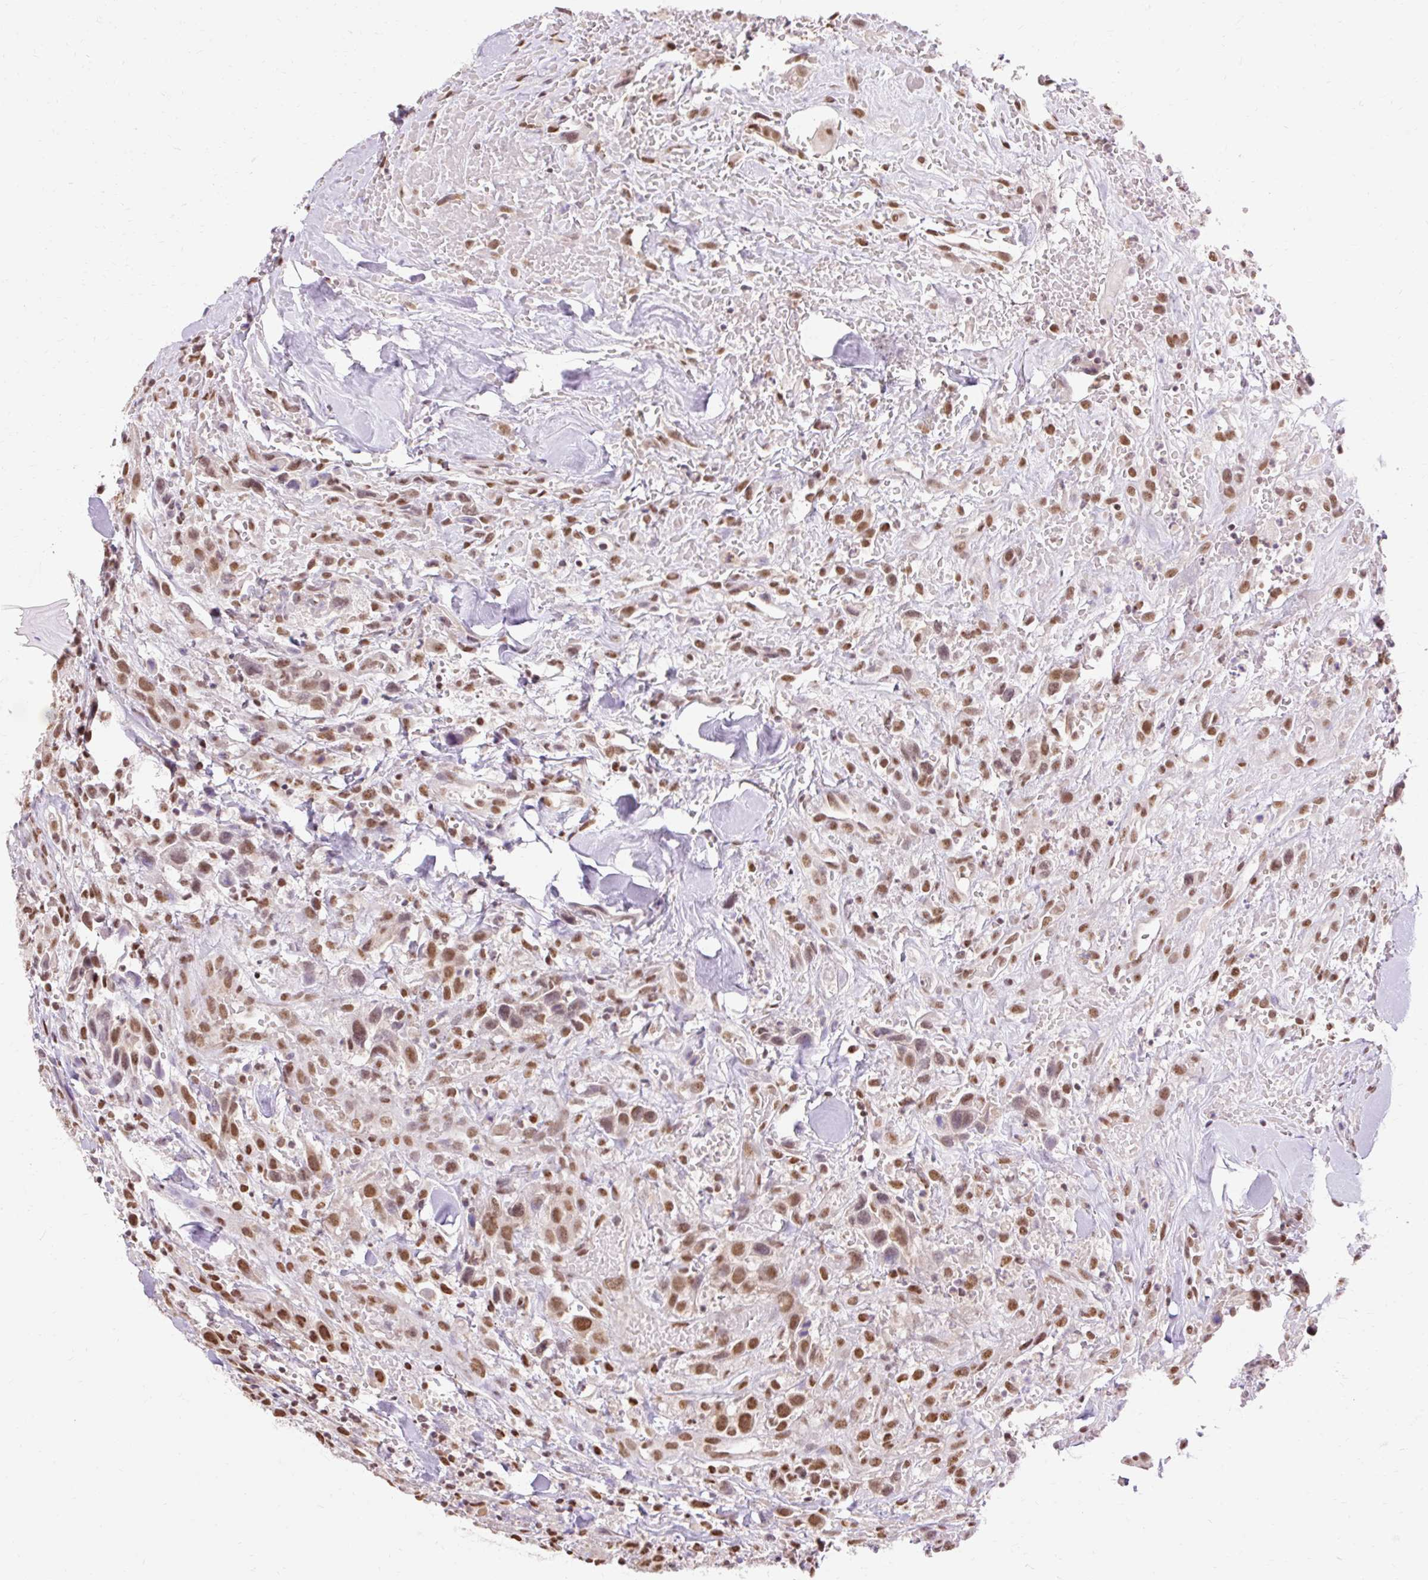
{"staining": {"intensity": "moderate", "quantity": ">75%", "location": "nuclear"}, "tissue": "head and neck cancer", "cell_type": "Tumor cells", "image_type": "cancer", "snomed": [{"axis": "morphology", "description": "Squamous cell carcinoma, NOS"}, {"axis": "topography", "description": "Head-Neck"}], "caption": "Immunohistochemistry (IHC) of squamous cell carcinoma (head and neck) displays medium levels of moderate nuclear staining in about >75% of tumor cells.", "gene": "NPIPB12", "patient": {"sex": "male", "age": 81}}